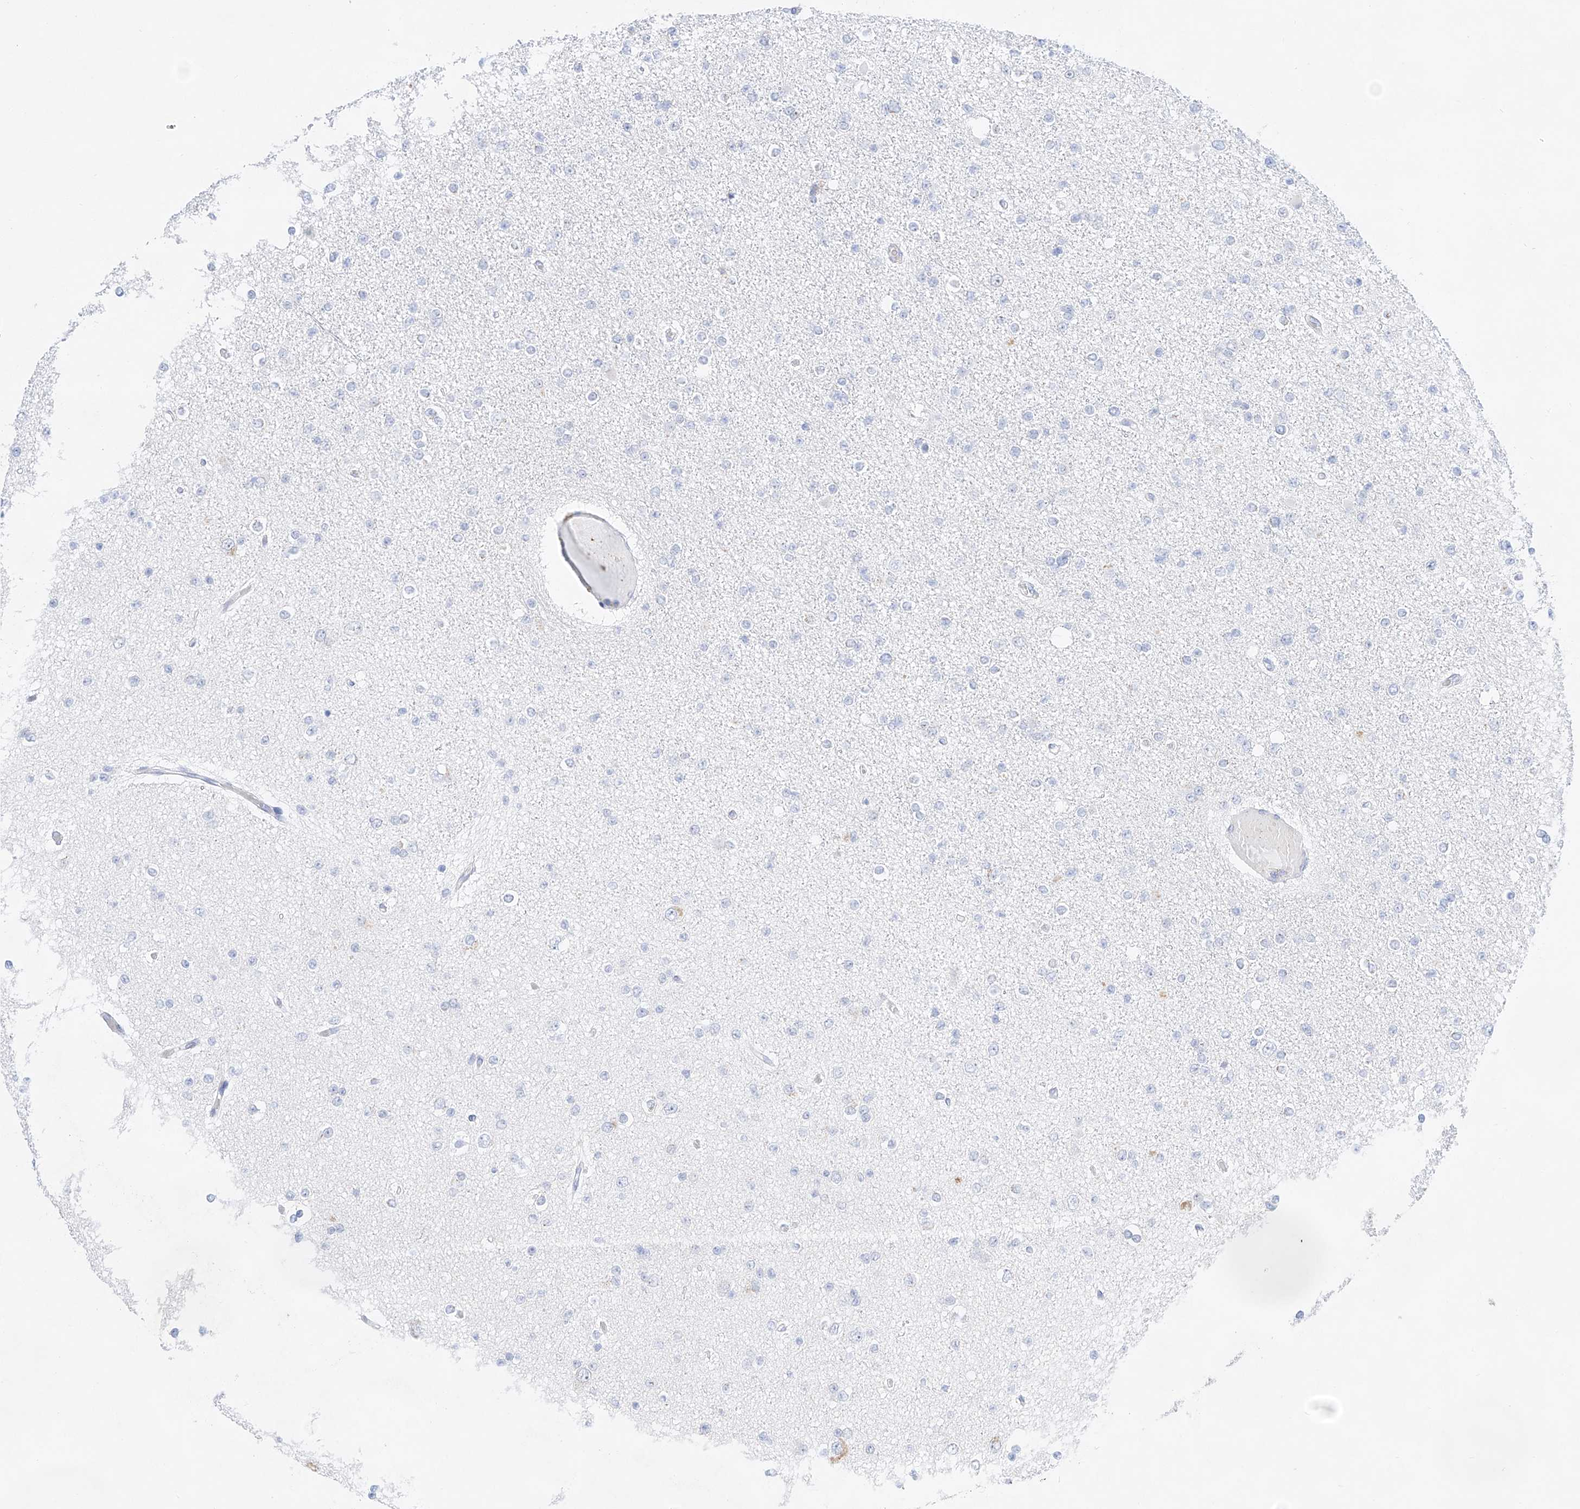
{"staining": {"intensity": "negative", "quantity": "none", "location": "none"}, "tissue": "glioma", "cell_type": "Tumor cells", "image_type": "cancer", "snomed": [{"axis": "morphology", "description": "Glioma, malignant, Low grade"}, {"axis": "topography", "description": "Brain"}], "caption": "IHC of glioma demonstrates no positivity in tumor cells.", "gene": "NT5C3B", "patient": {"sex": "female", "age": 22}}